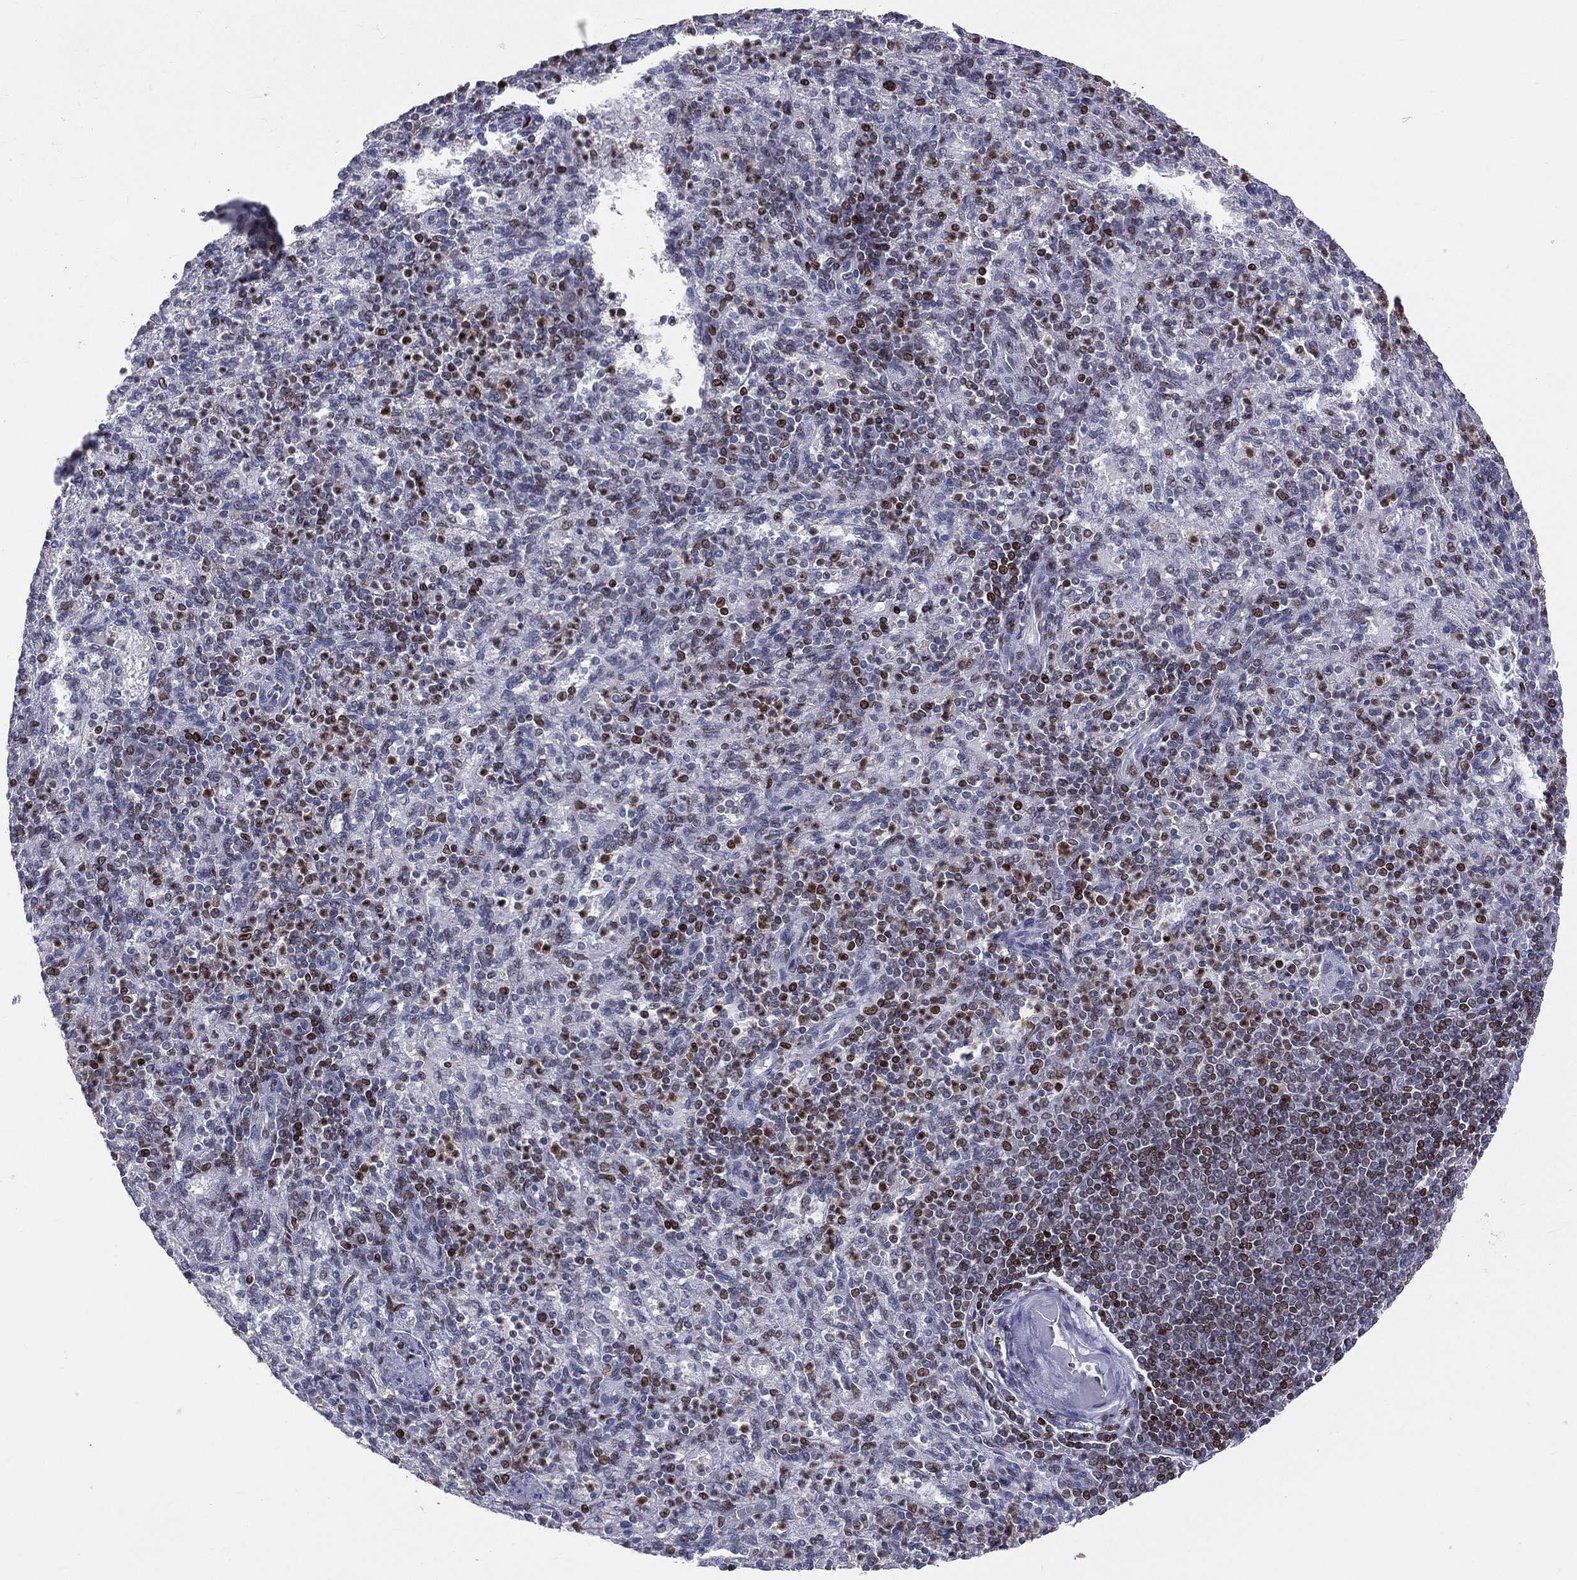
{"staining": {"intensity": "moderate", "quantity": "25%-75%", "location": "nuclear"}, "tissue": "spleen", "cell_type": "Cells in red pulp", "image_type": "normal", "snomed": [{"axis": "morphology", "description": "Normal tissue, NOS"}, {"axis": "topography", "description": "Spleen"}], "caption": "IHC (DAB (3,3'-diaminobenzidine)) staining of normal spleen exhibits moderate nuclear protein staining in approximately 25%-75% of cells in red pulp.", "gene": "DBF4B", "patient": {"sex": "female", "age": 74}}